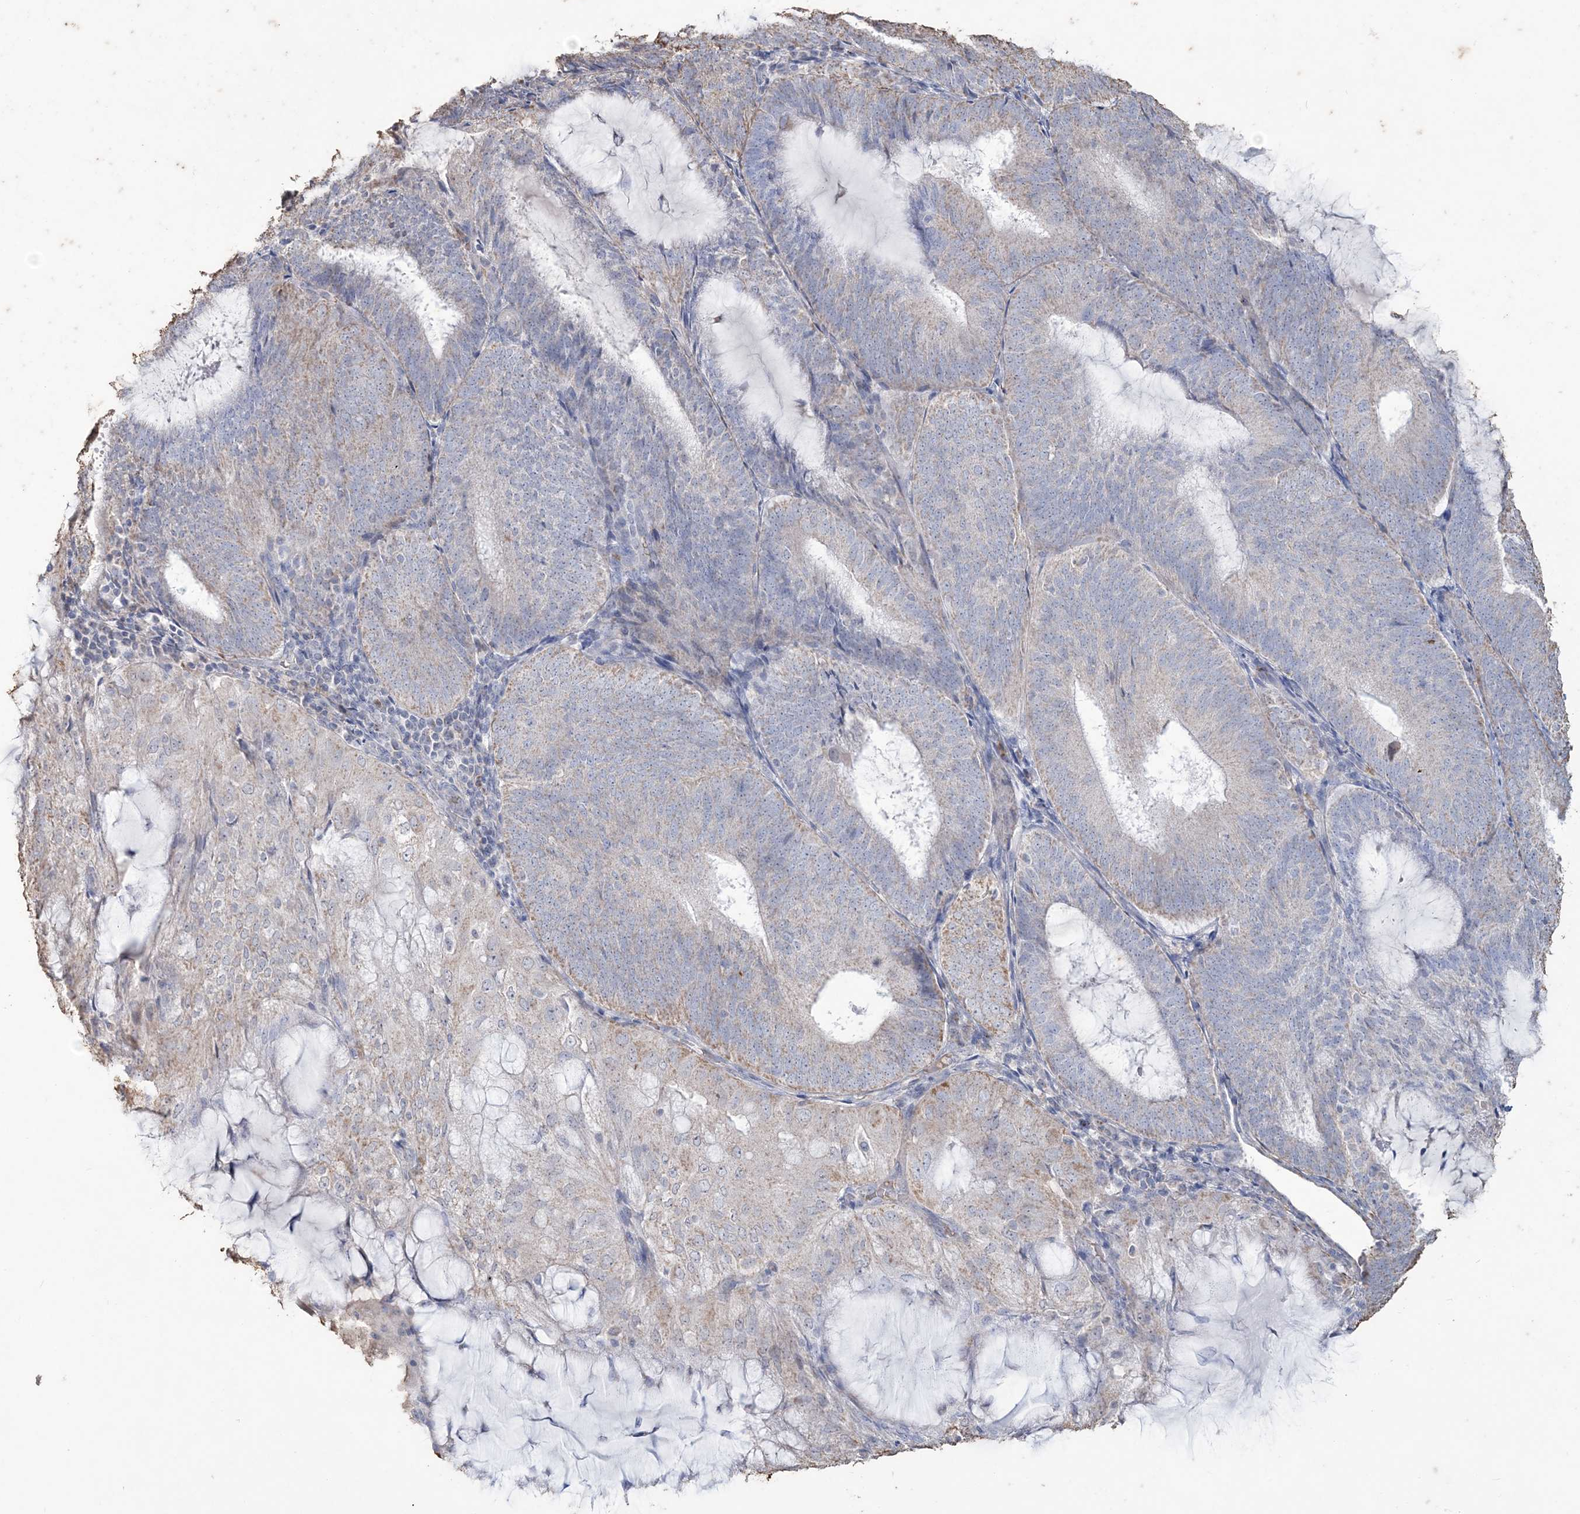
{"staining": {"intensity": "moderate", "quantity": "<25%", "location": "cytoplasmic/membranous"}, "tissue": "endometrial cancer", "cell_type": "Tumor cells", "image_type": "cancer", "snomed": [{"axis": "morphology", "description": "Adenocarcinoma, NOS"}, {"axis": "topography", "description": "Endometrium"}], "caption": "Immunohistochemical staining of human adenocarcinoma (endometrial) shows low levels of moderate cytoplasmic/membranous protein staining in about <25% of tumor cells.", "gene": "SFMBT2", "patient": {"sex": "female", "age": 81}}